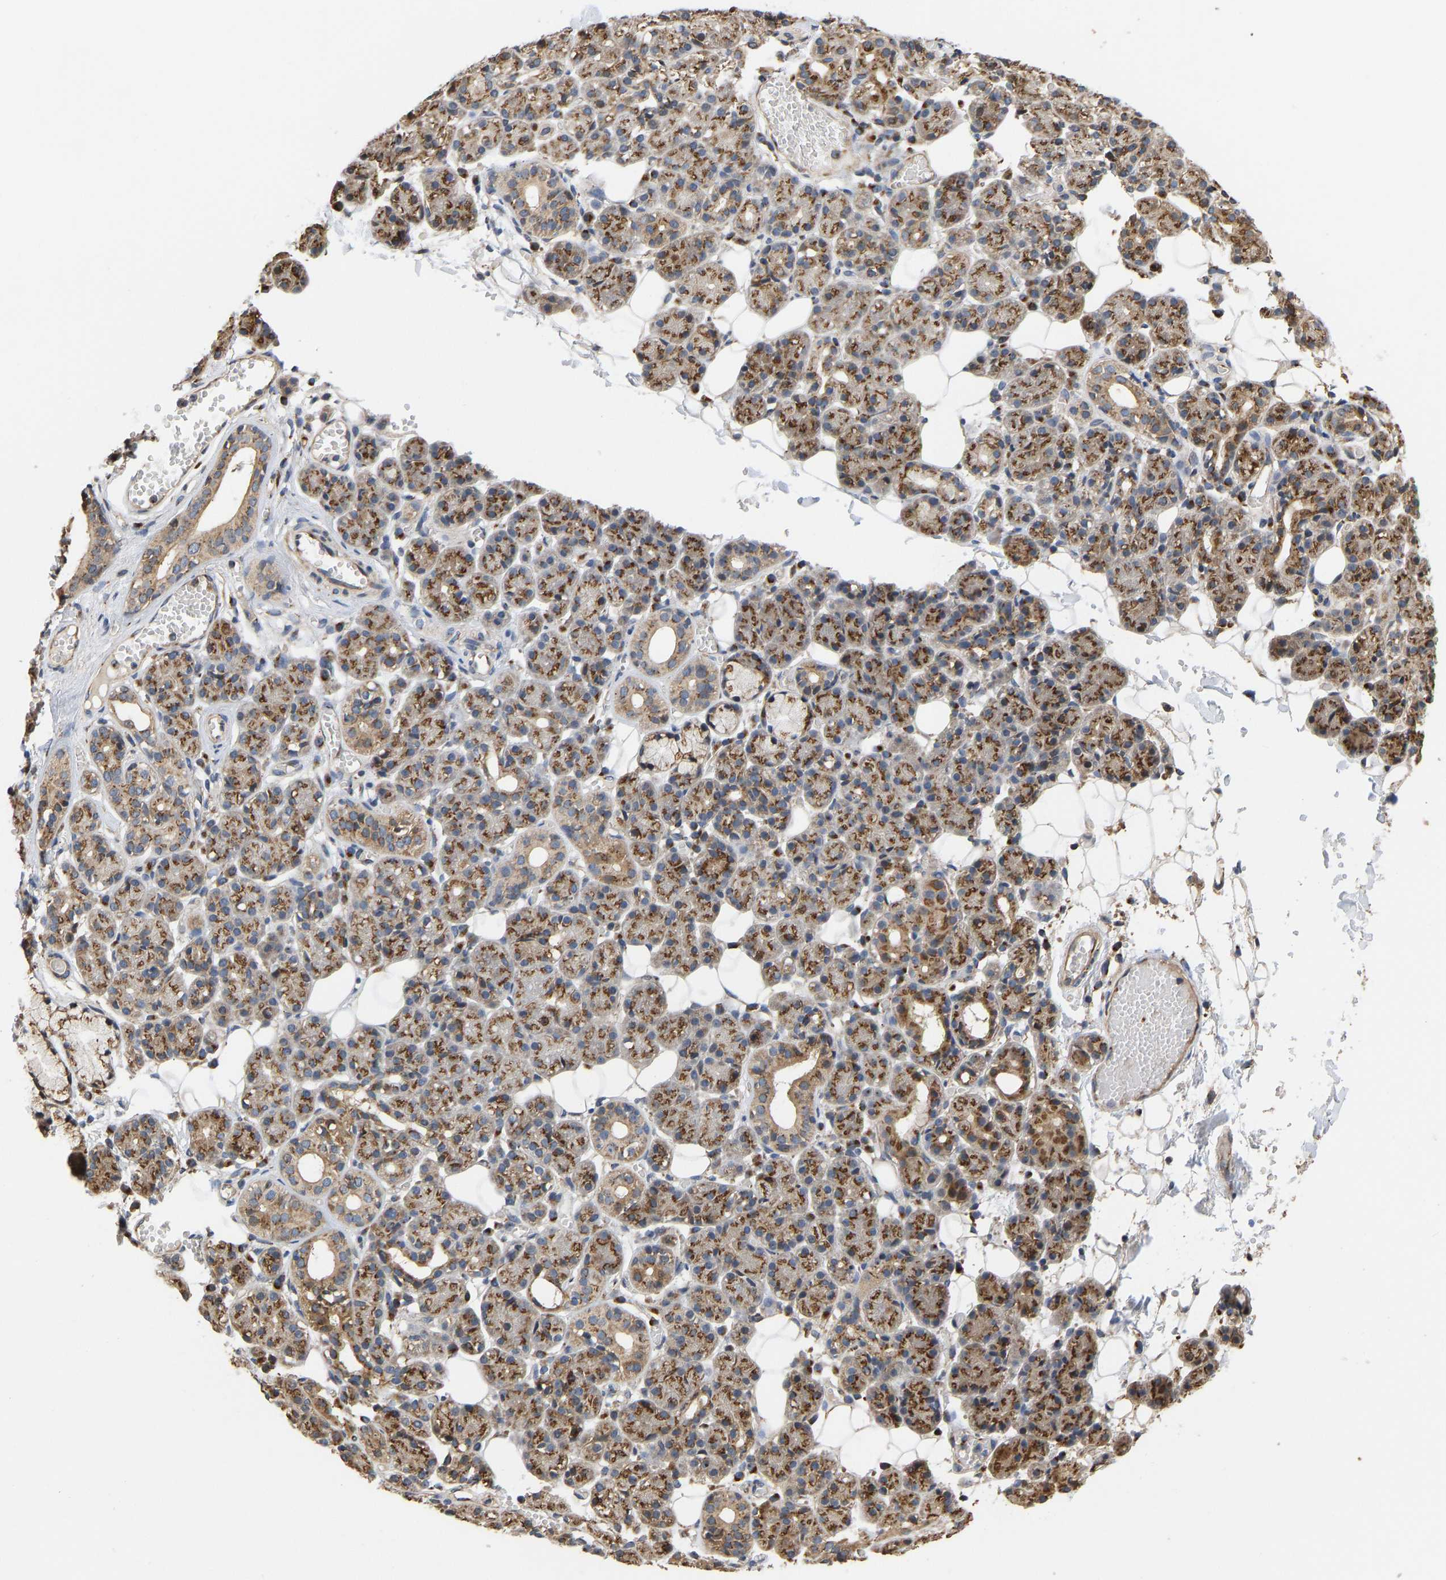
{"staining": {"intensity": "moderate", "quantity": ">75%", "location": "cytoplasmic/membranous"}, "tissue": "salivary gland", "cell_type": "Glandular cells", "image_type": "normal", "snomed": [{"axis": "morphology", "description": "Normal tissue, NOS"}, {"axis": "topography", "description": "Salivary gland"}], "caption": "Moderate cytoplasmic/membranous expression for a protein is appreciated in about >75% of glandular cells of unremarkable salivary gland using immunohistochemistry (IHC).", "gene": "YIPF4", "patient": {"sex": "male", "age": 63}}